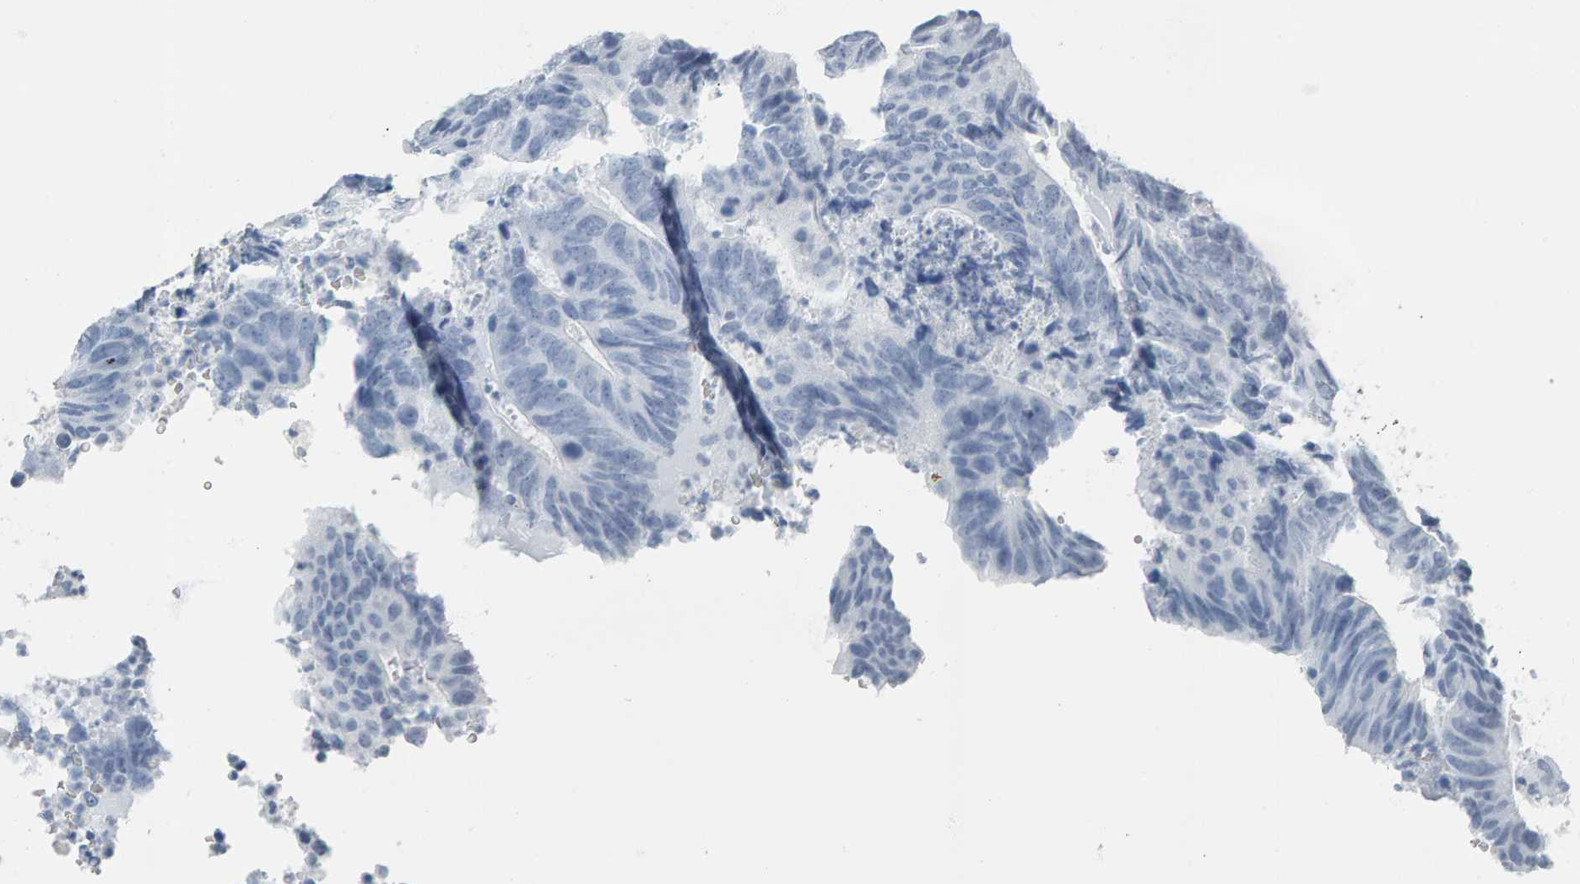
{"staining": {"intensity": "negative", "quantity": "none", "location": "none"}, "tissue": "colorectal cancer", "cell_type": "Tumor cells", "image_type": "cancer", "snomed": [{"axis": "morphology", "description": "Adenocarcinoma, NOS"}, {"axis": "topography", "description": "Colon"}], "caption": "Immunohistochemistry (IHC) photomicrograph of human colorectal cancer stained for a protein (brown), which displays no expression in tumor cells.", "gene": "SPACA3", "patient": {"sex": "male", "age": 56}}